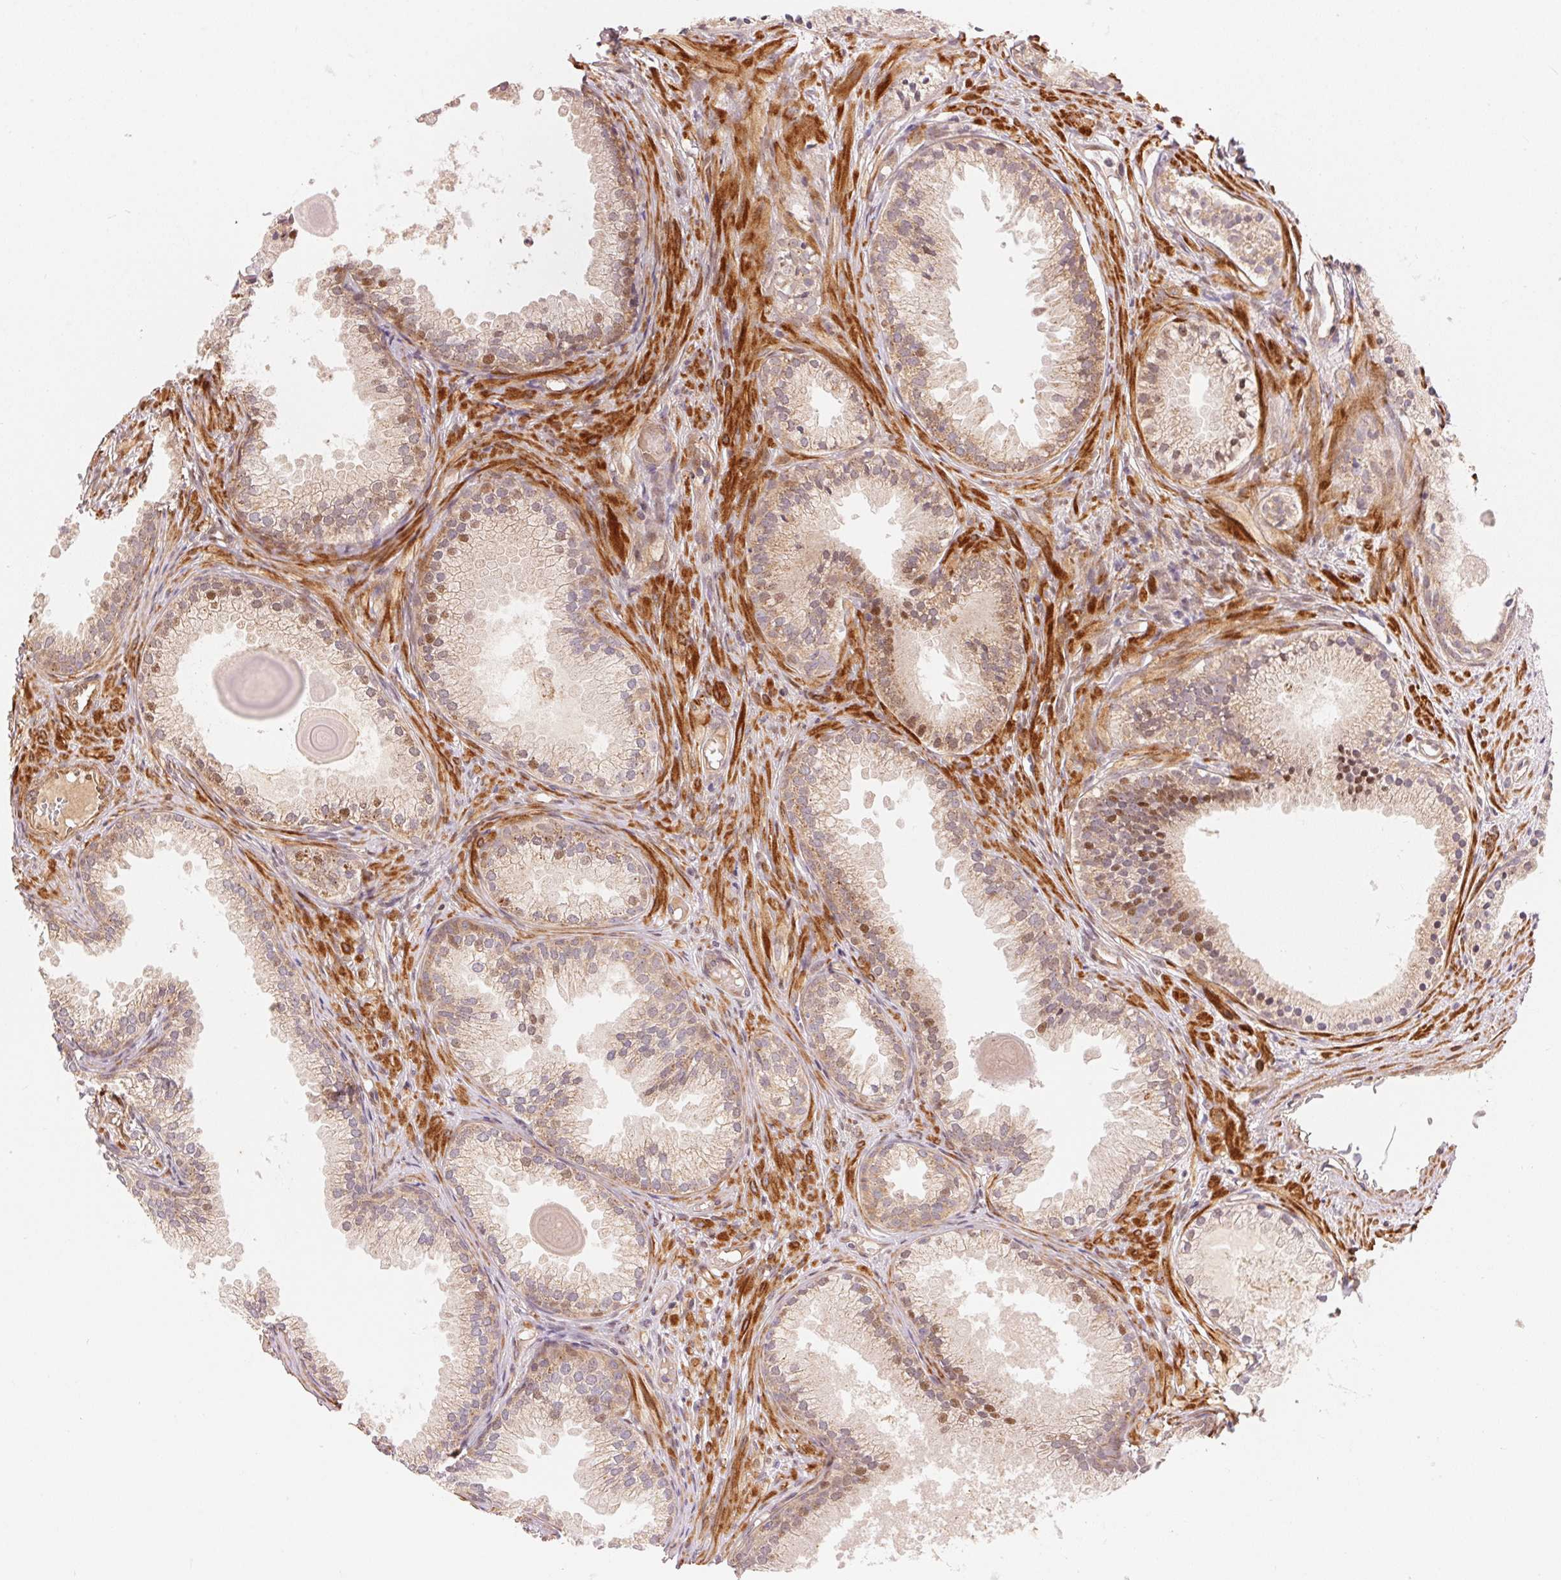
{"staining": {"intensity": "weak", "quantity": ">75%", "location": "cytoplasmic/membranous"}, "tissue": "prostate cancer", "cell_type": "Tumor cells", "image_type": "cancer", "snomed": [{"axis": "morphology", "description": "Adenocarcinoma, High grade"}, {"axis": "topography", "description": "Prostate"}], "caption": "Brown immunohistochemical staining in prostate adenocarcinoma (high-grade) reveals weak cytoplasmic/membranous expression in approximately >75% of tumor cells. (DAB (3,3'-diaminobenzidine) = brown stain, brightfield microscopy at high magnification).", "gene": "TNIP2", "patient": {"sex": "male", "age": 83}}